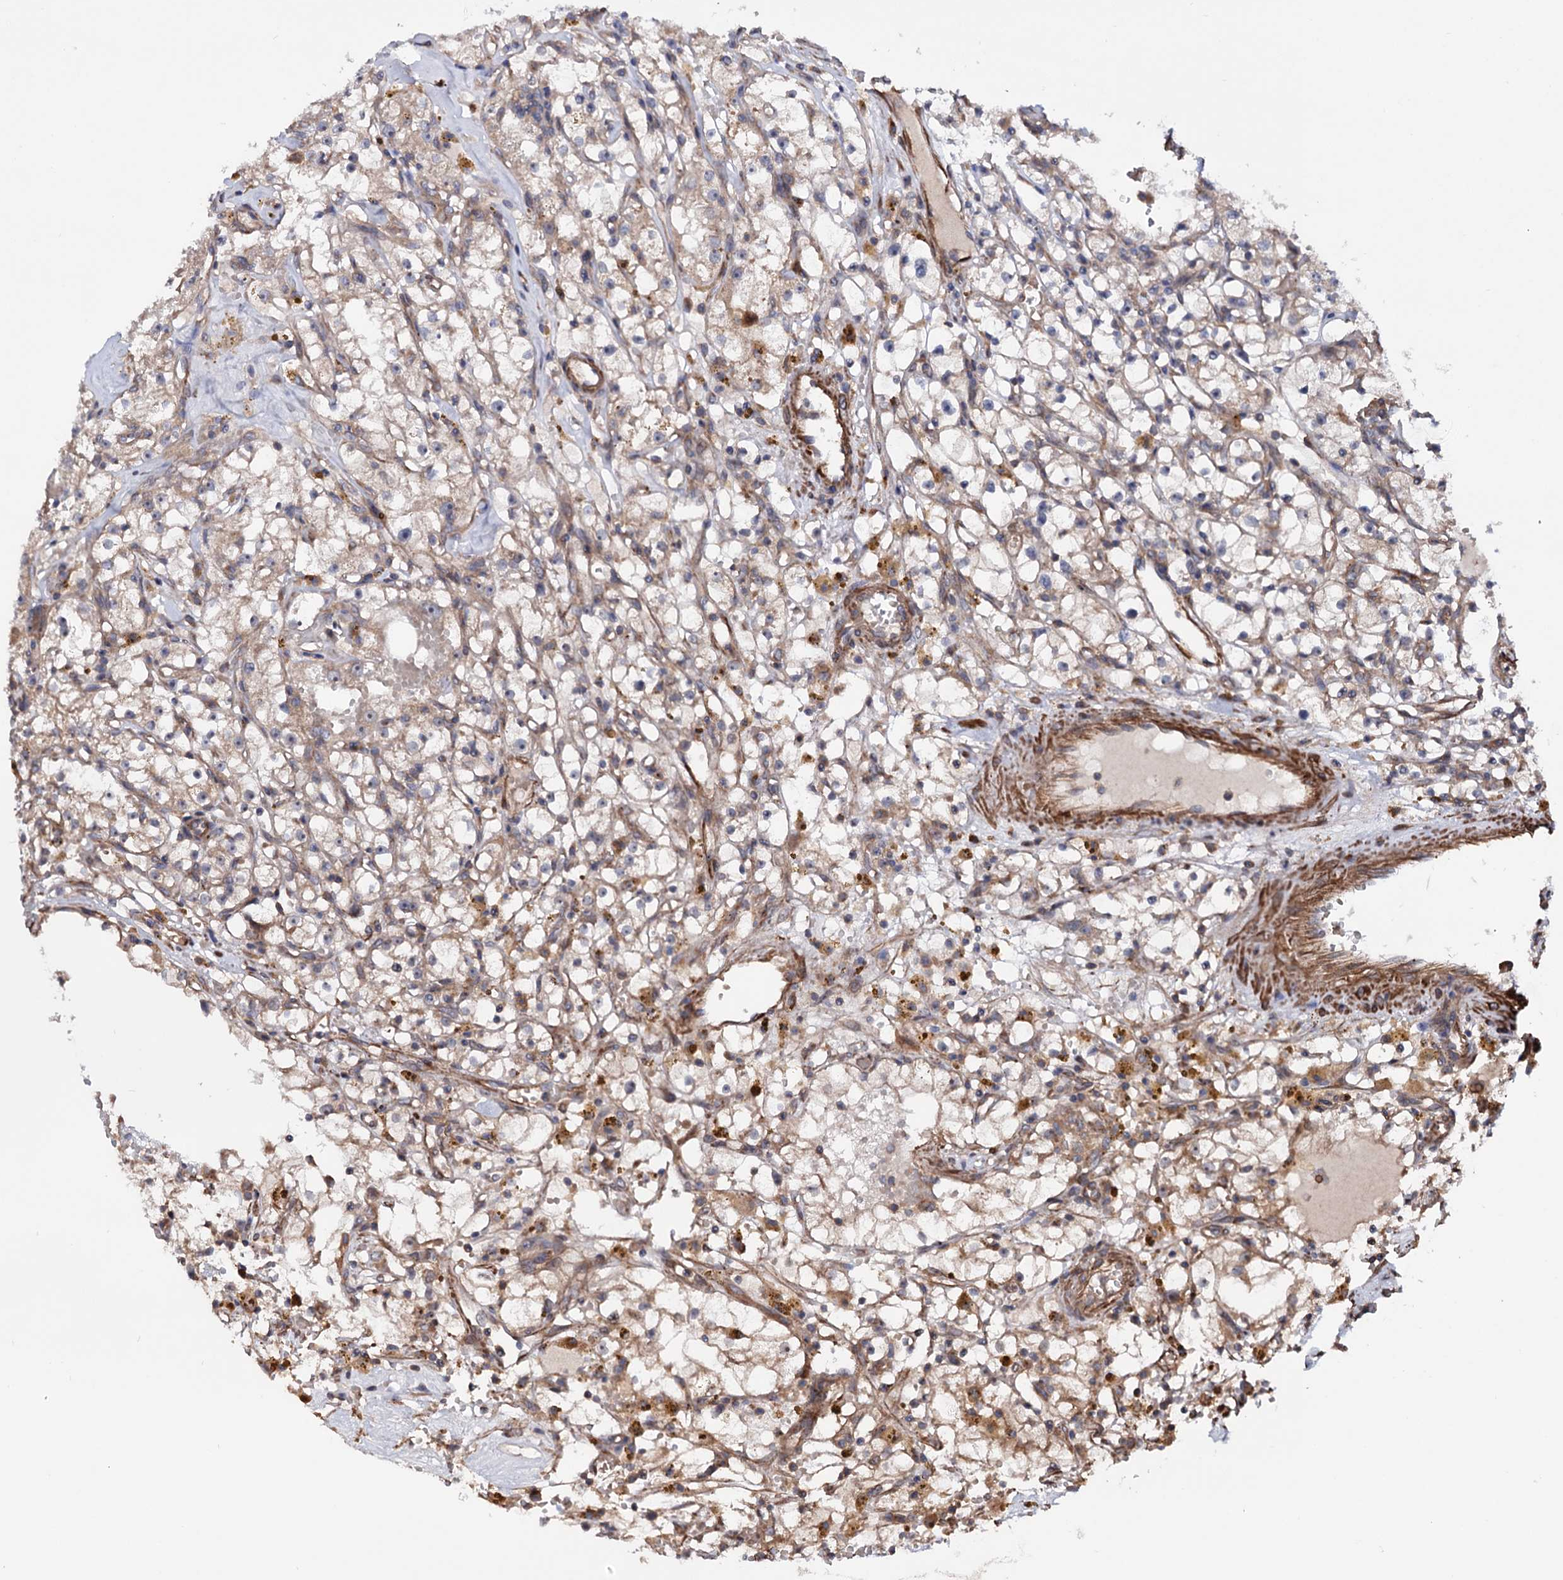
{"staining": {"intensity": "weak", "quantity": "25%-75%", "location": "cytoplasmic/membranous"}, "tissue": "renal cancer", "cell_type": "Tumor cells", "image_type": "cancer", "snomed": [{"axis": "morphology", "description": "Adenocarcinoma, NOS"}, {"axis": "topography", "description": "Kidney"}], "caption": "Immunohistochemical staining of renal adenocarcinoma exhibits low levels of weak cytoplasmic/membranous protein positivity in approximately 25%-75% of tumor cells.", "gene": "FERMT2", "patient": {"sex": "male", "age": 56}}